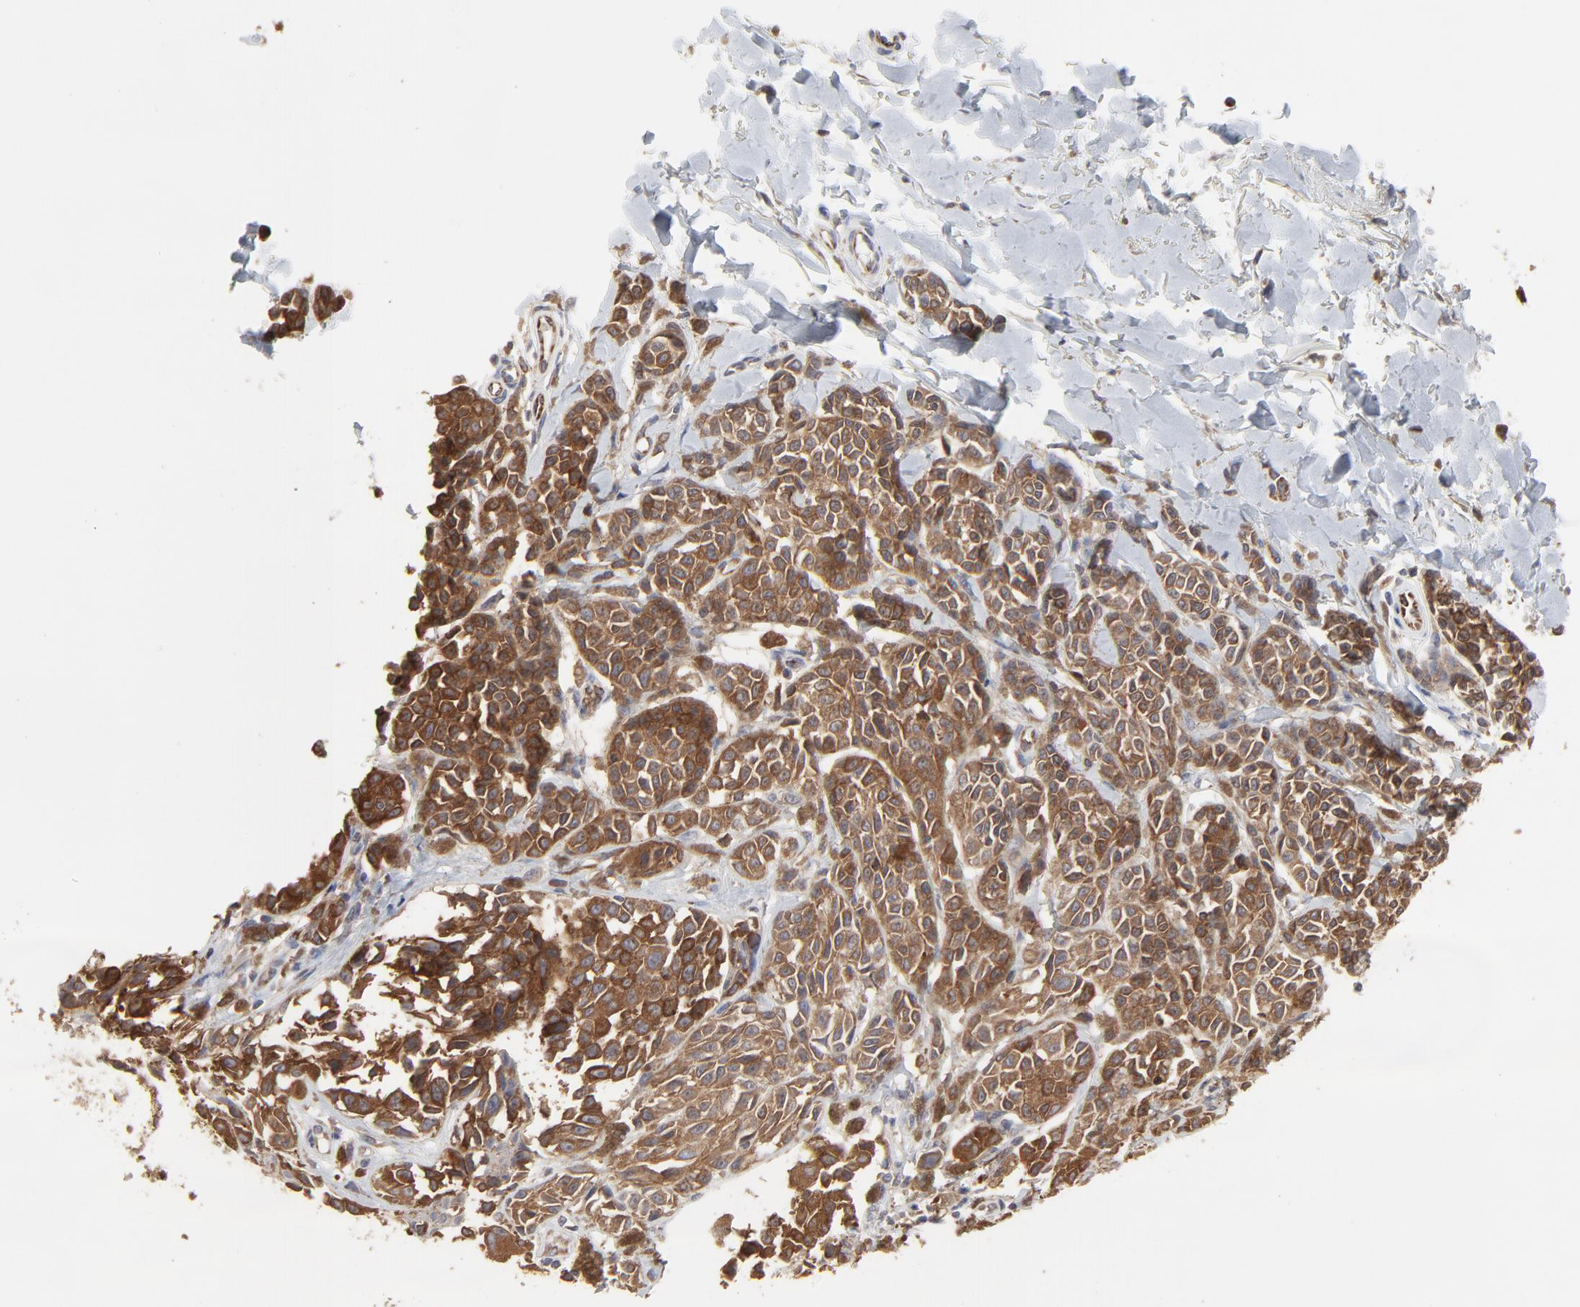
{"staining": {"intensity": "strong", "quantity": ">75%", "location": "cytoplasmic/membranous"}, "tissue": "melanoma", "cell_type": "Tumor cells", "image_type": "cancer", "snomed": [{"axis": "morphology", "description": "Malignant melanoma, NOS"}, {"axis": "topography", "description": "Skin"}], "caption": "Immunohistochemistry (IHC) photomicrograph of human melanoma stained for a protein (brown), which demonstrates high levels of strong cytoplasmic/membranous staining in approximately >75% of tumor cells.", "gene": "RAB9A", "patient": {"sex": "female", "age": 38}}